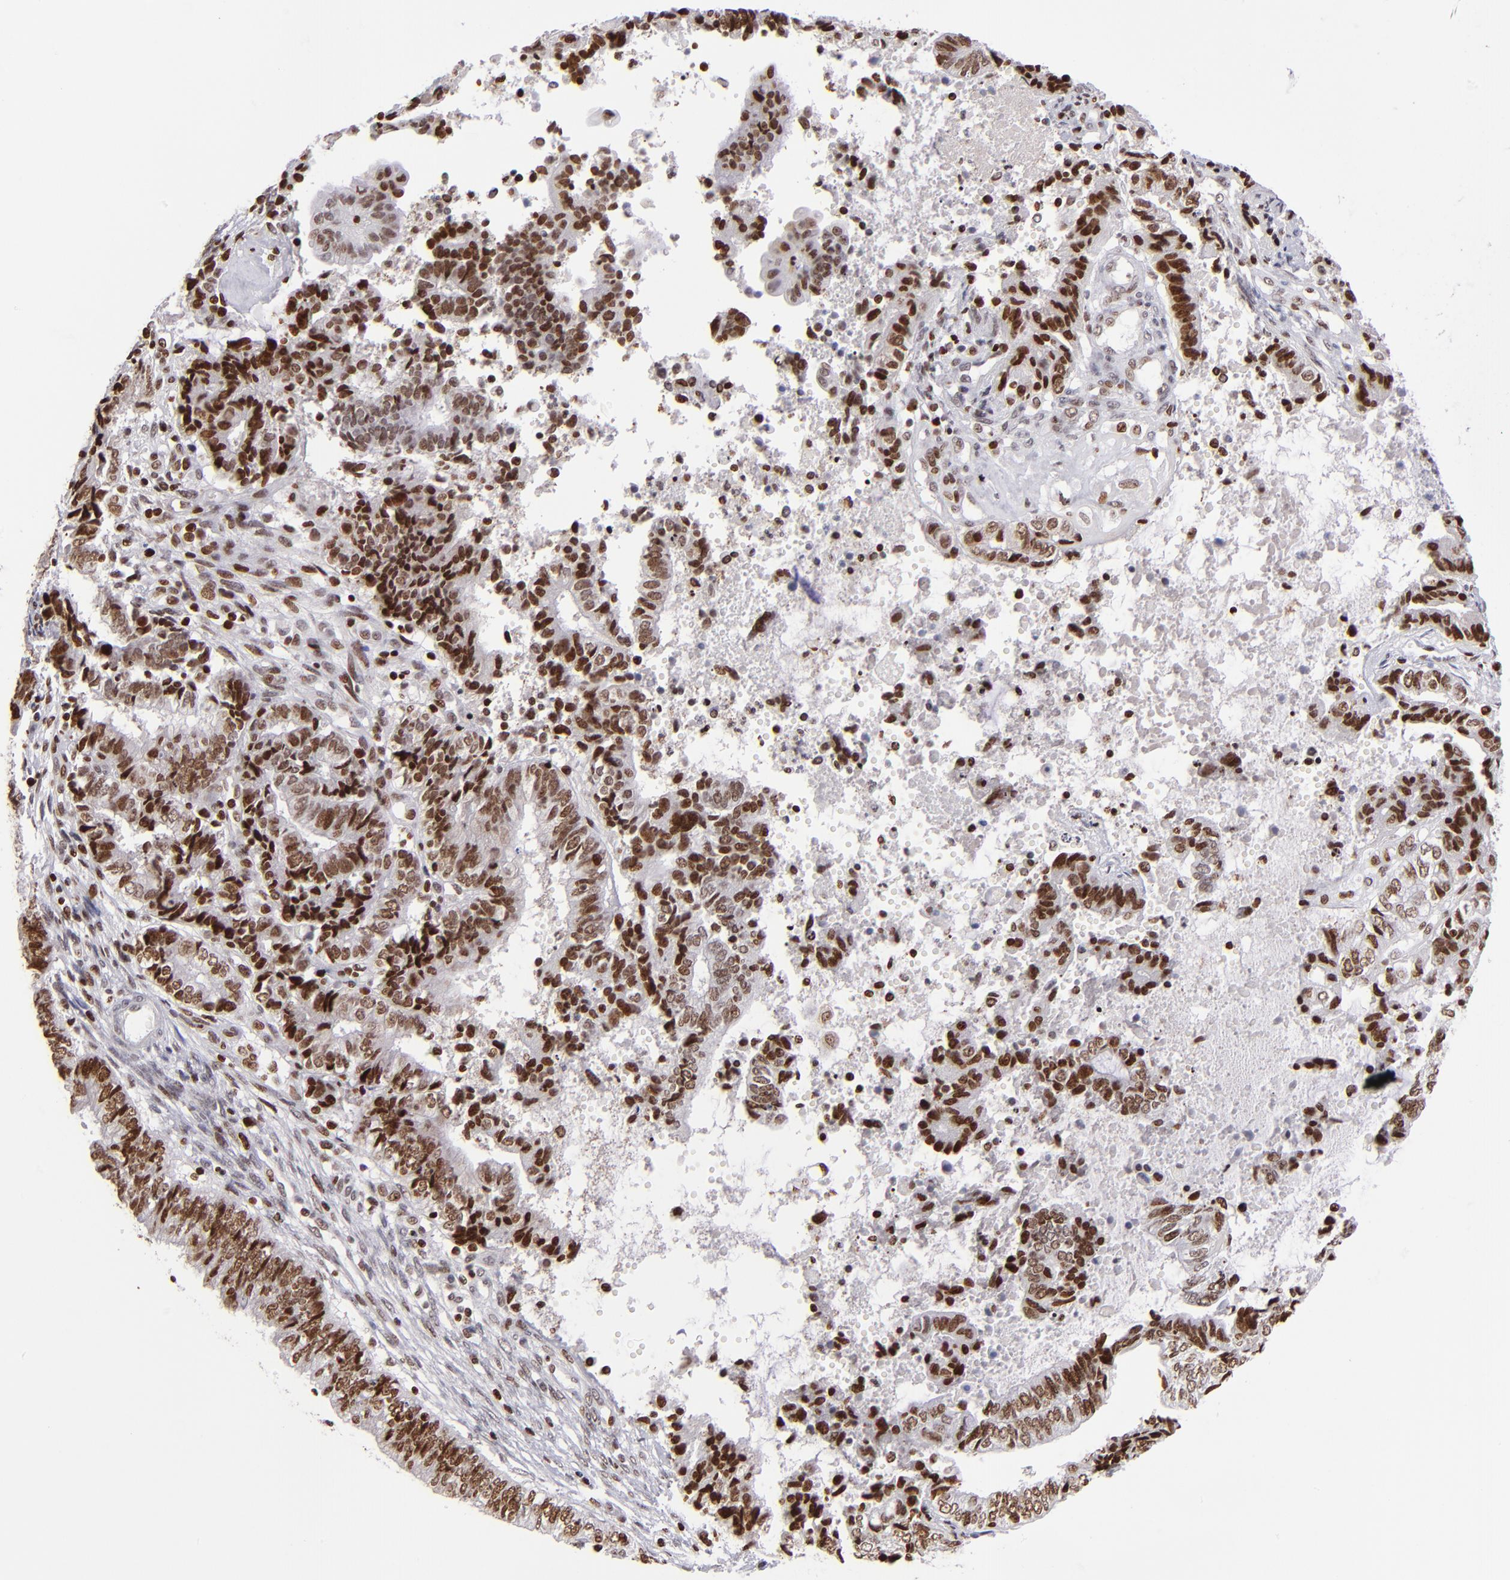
{"staining": {"intensity": "strong", "quantity": ">75%", "location": "nuclear"}, "tissue": "endometrial cancer", "cell_type": "Tumor cells", "image_type": "cancer", "snomed": [{"axis": "morphology", "description": "Adenocarcinoma, NOS"}, {"axis": "topography", "description": "Uterus"}, {"axis": "topography", "description": "Endometrium"}], "caption": "Brown immunohistochemical staining in human endometrial adenocarcinoma reveals strong nuclear staining in about >75% of tumor cells.", "gene": "POLA1", "patient": {"sex": "female", "age": 70}}